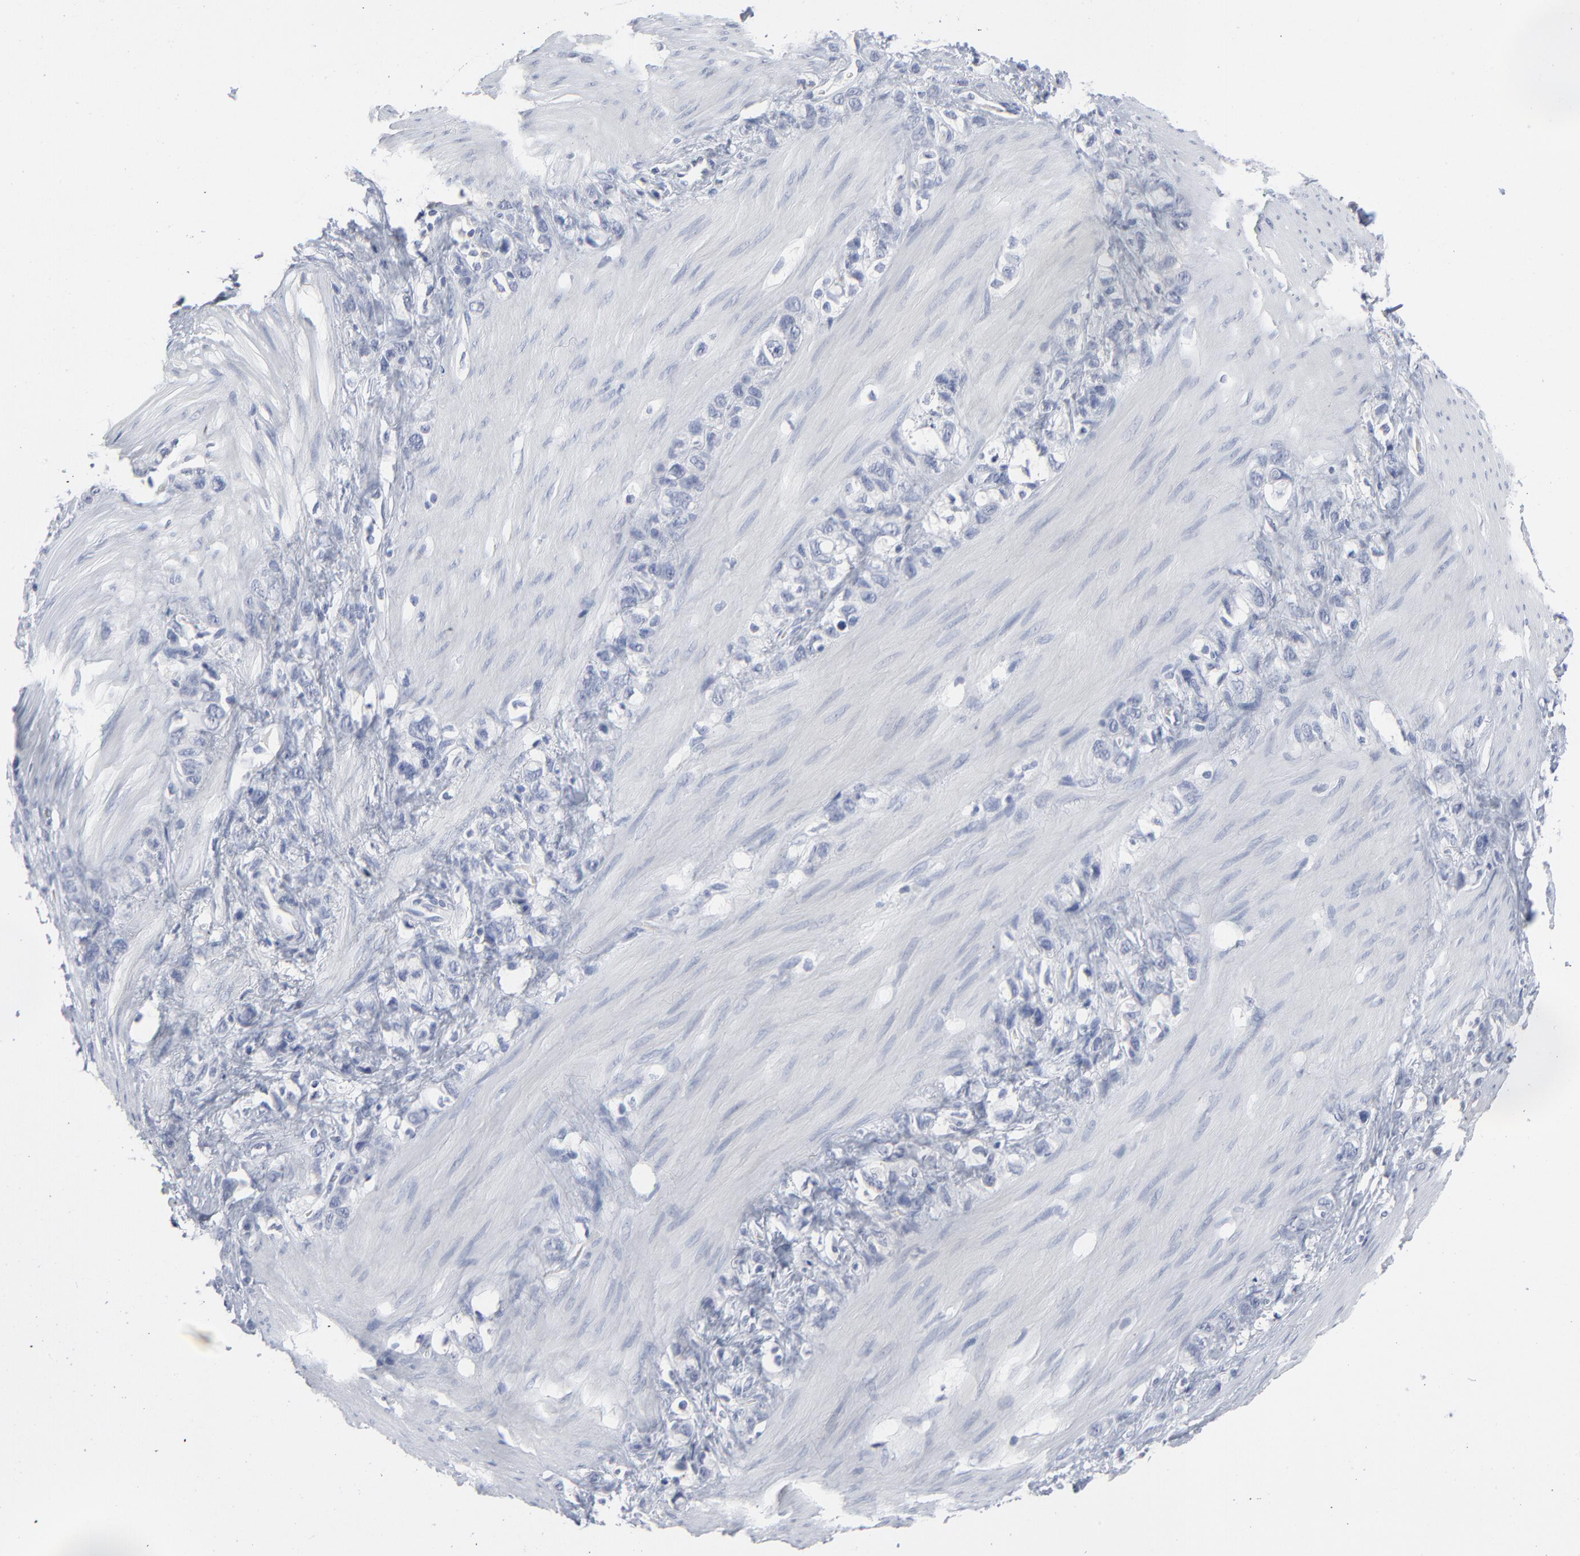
{"staining": {"intensity": "negative", "quantity": "none", "location": "none"}, "tissue": "stomach cancer", "cell_type": "Tumor cells", "image_type": "cancer", "snomed": [{"axis": "morphology", "description": "Normal tissue, NOS"}, {"axis": "morphology", "description": "Adenocarcinoma, NOS"}, {"axis": "morphology", "description": "Adenocarcinoma, High grade"}, {"axis": "topography", "description": "Stomach, upper"}, {"axis": "topography", "description": "Stomach"}], "caption": "Adenocarcinoma (stomach) was stained to show a protein in brown. There is no significant expression in tumor cells. (DAB (3,3'-diaminobenzidine) IHC visualized using brightfield microscopy, high magnification).", "gene": "PAGE1", "patient": {"sex": "female", "age": 65}}